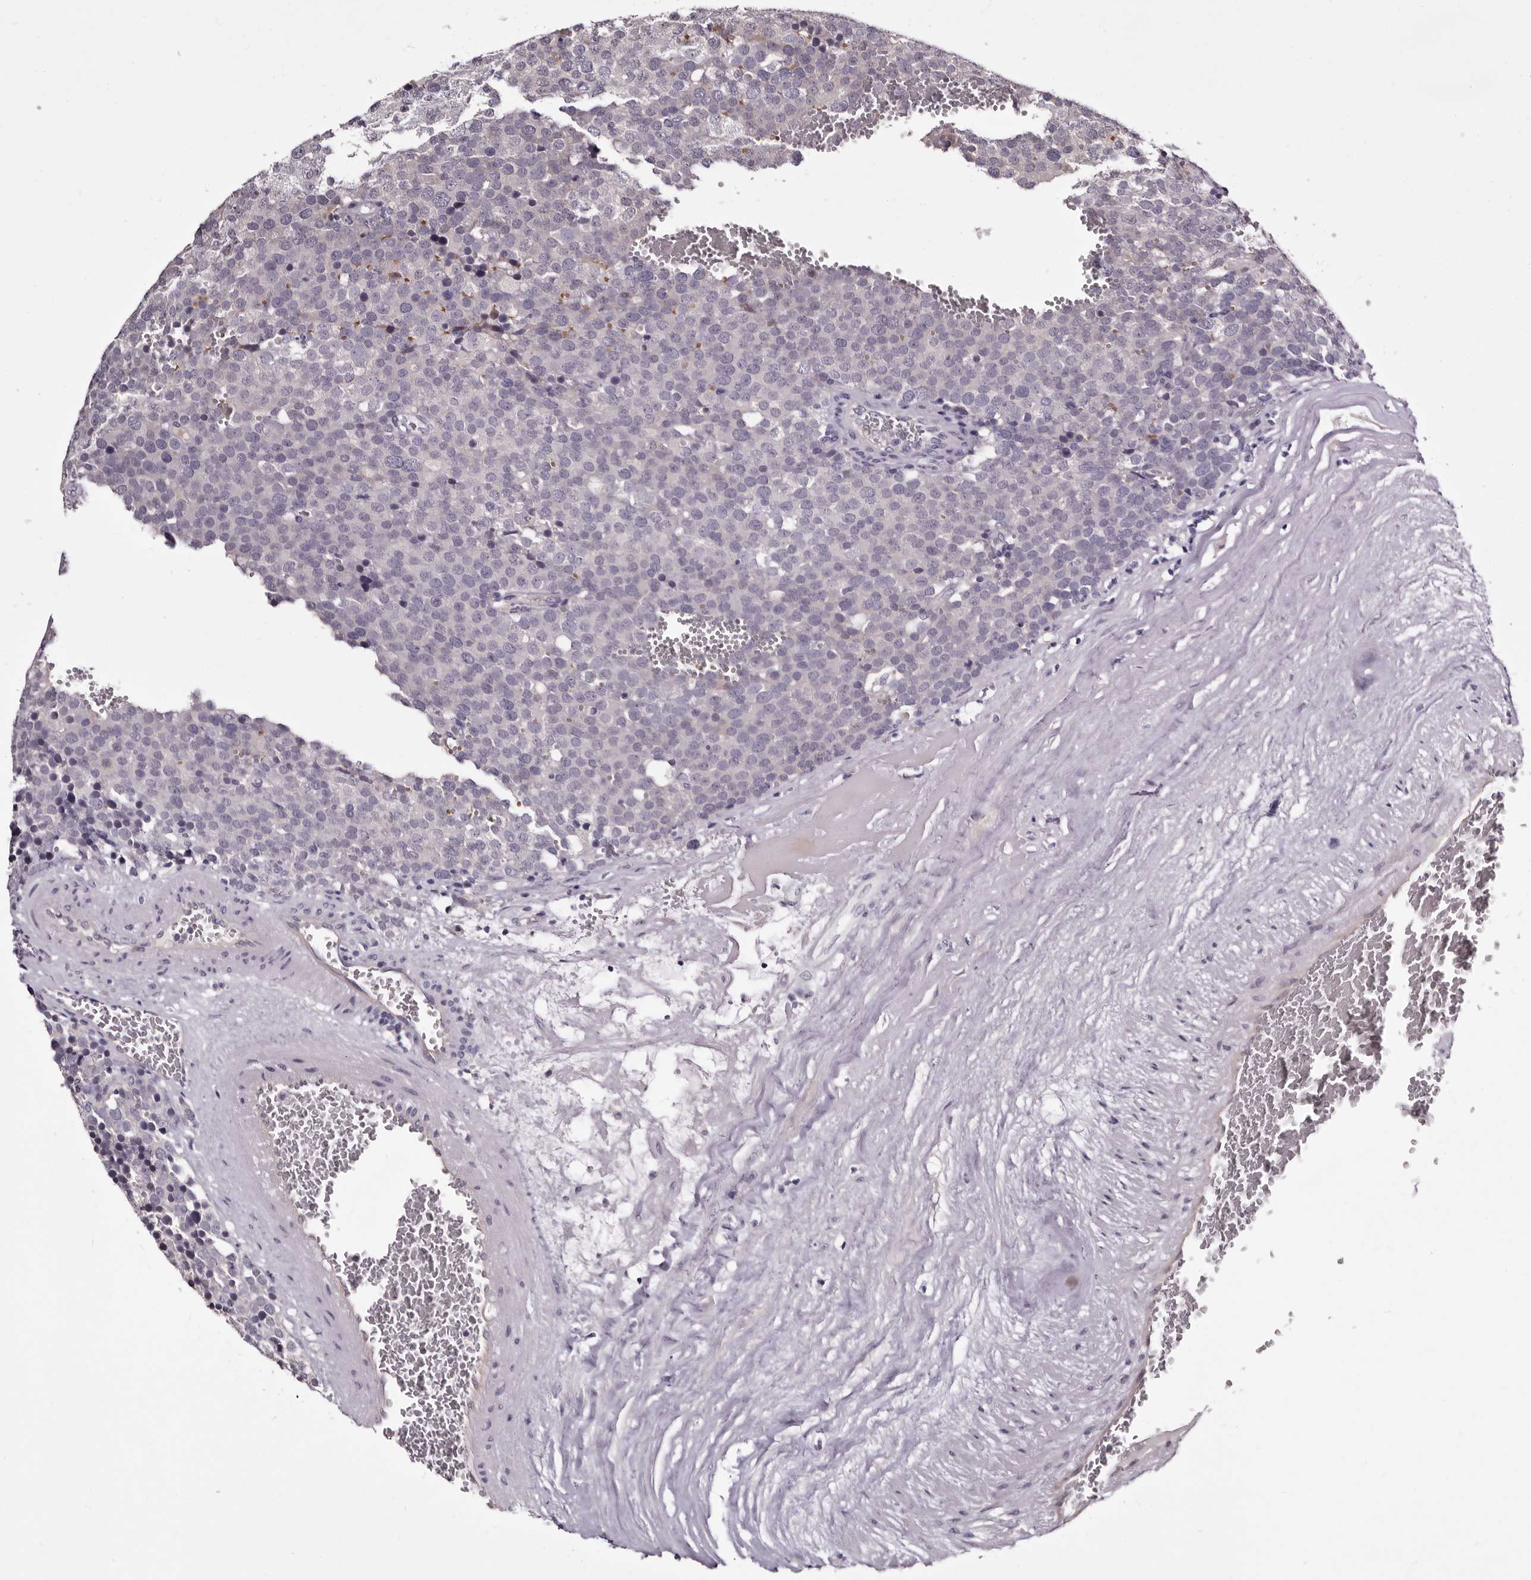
{"staining": {"intensity": "negative", "quantity": "none", "location": "none"}, "tissue": "testis cancer", "cell_type": "Tumor cells", "image_type": "cancer", "snomed": [{"axis": "morphology", "description": "Seminoma, NOS"}, {"axis": "topography", "description": "Testis"}], "caption": "There is no significant staining in tumor cells of seminoma (testis). (DAB immunohistochemistry (IHC), high magnification).", "gene": "BPGM", "patient": {"sex": "male", "age": 71}}